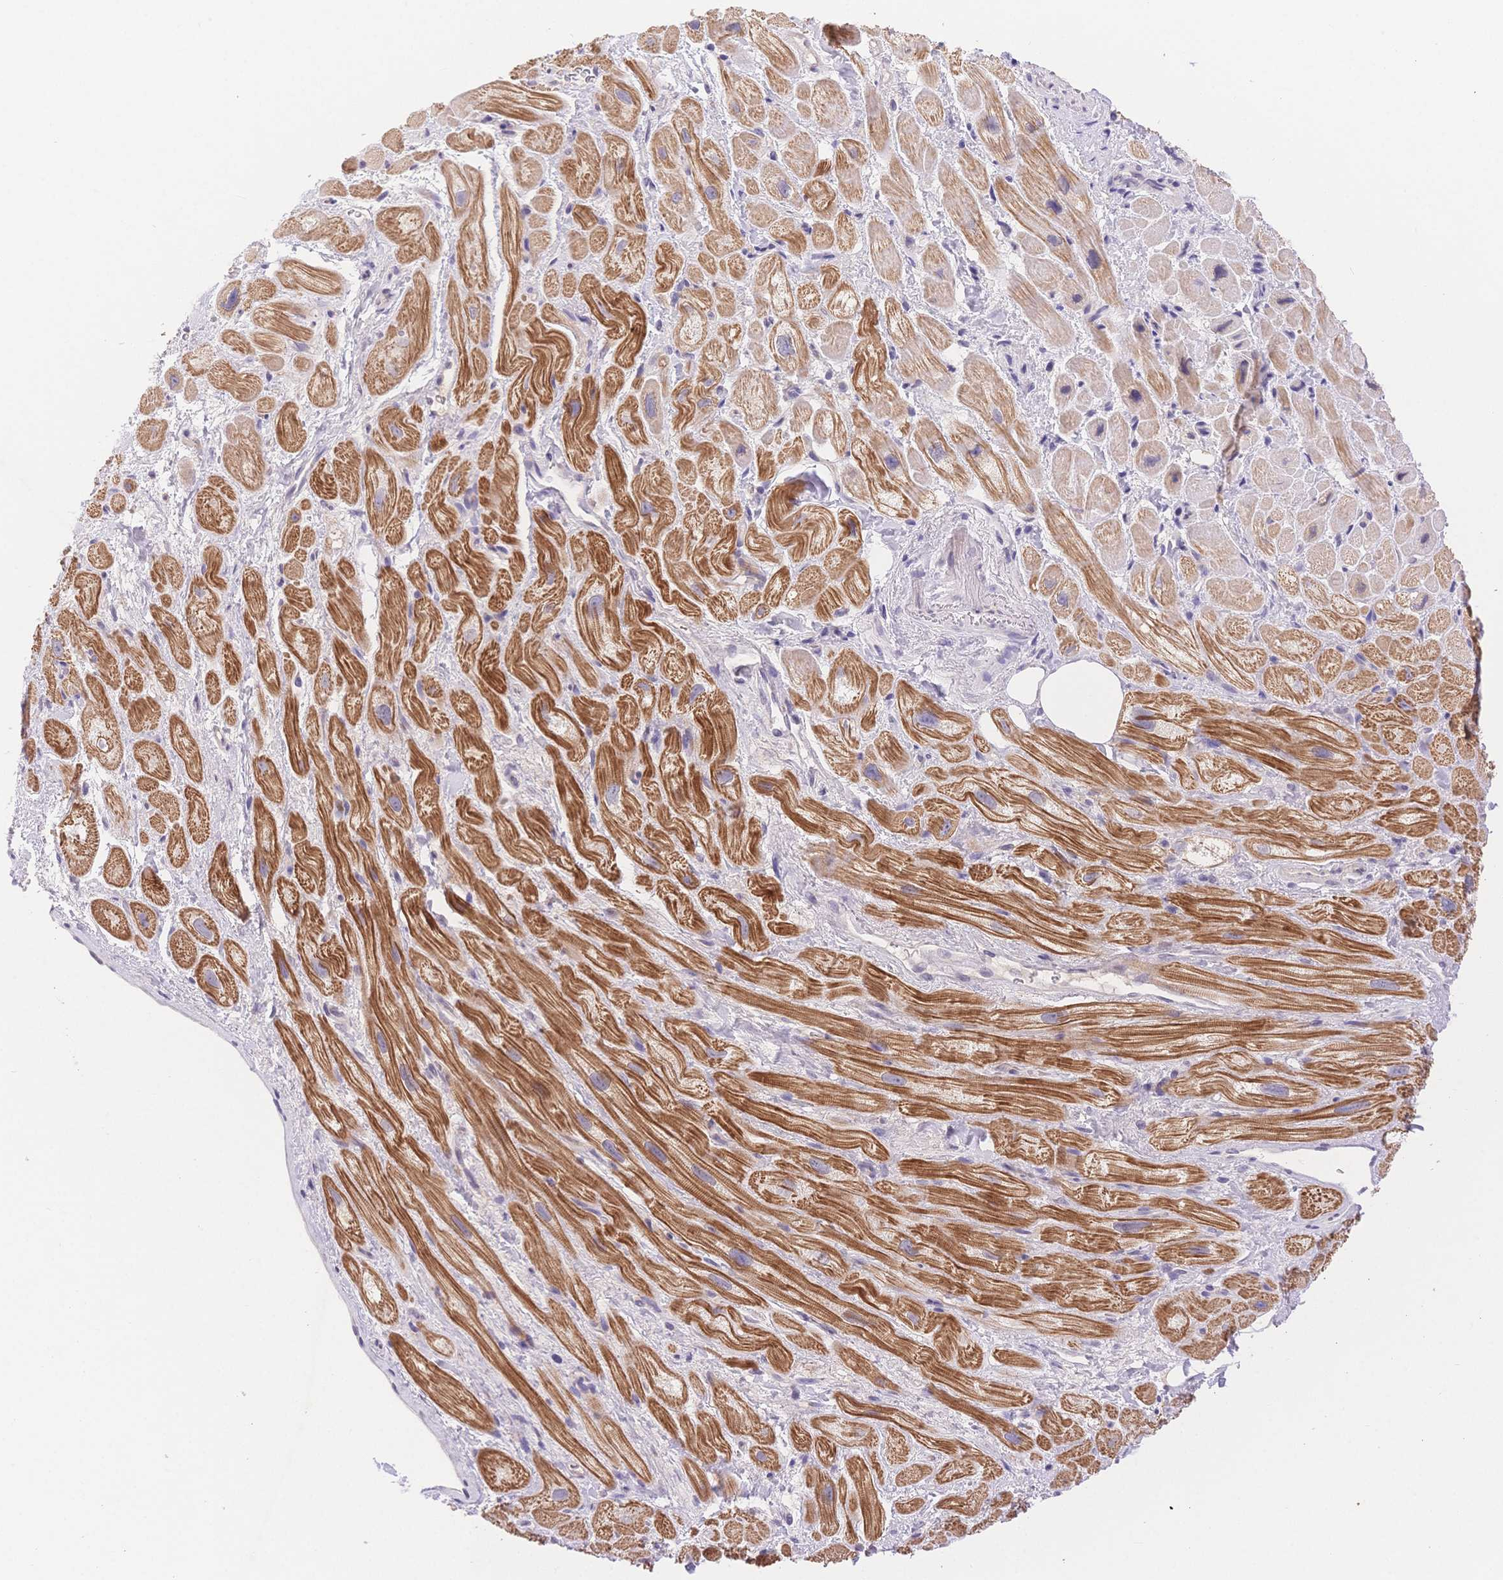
{"staining": {"intensity": "moderate", "quantity": ">75%", "location": "cytoplasmic/membranous"}, "tissue": "heart muscle", "cell_type": "Cardiomyocytes", "image_type": "normal", "snomed": [{"axis": "morphology", "description": "Normal tissue, NOS"}, {"axis": "topography", "description": "Heart"}], "caption": "The image demonstrates immunohistochemical staining of benign heart muscle. There is moderate cytoplasmic/membranous staining is identified in about >75% of cardiomyocytes.", "gene": "MYOM1", "patient": {"sex": "female", "age": 69}}